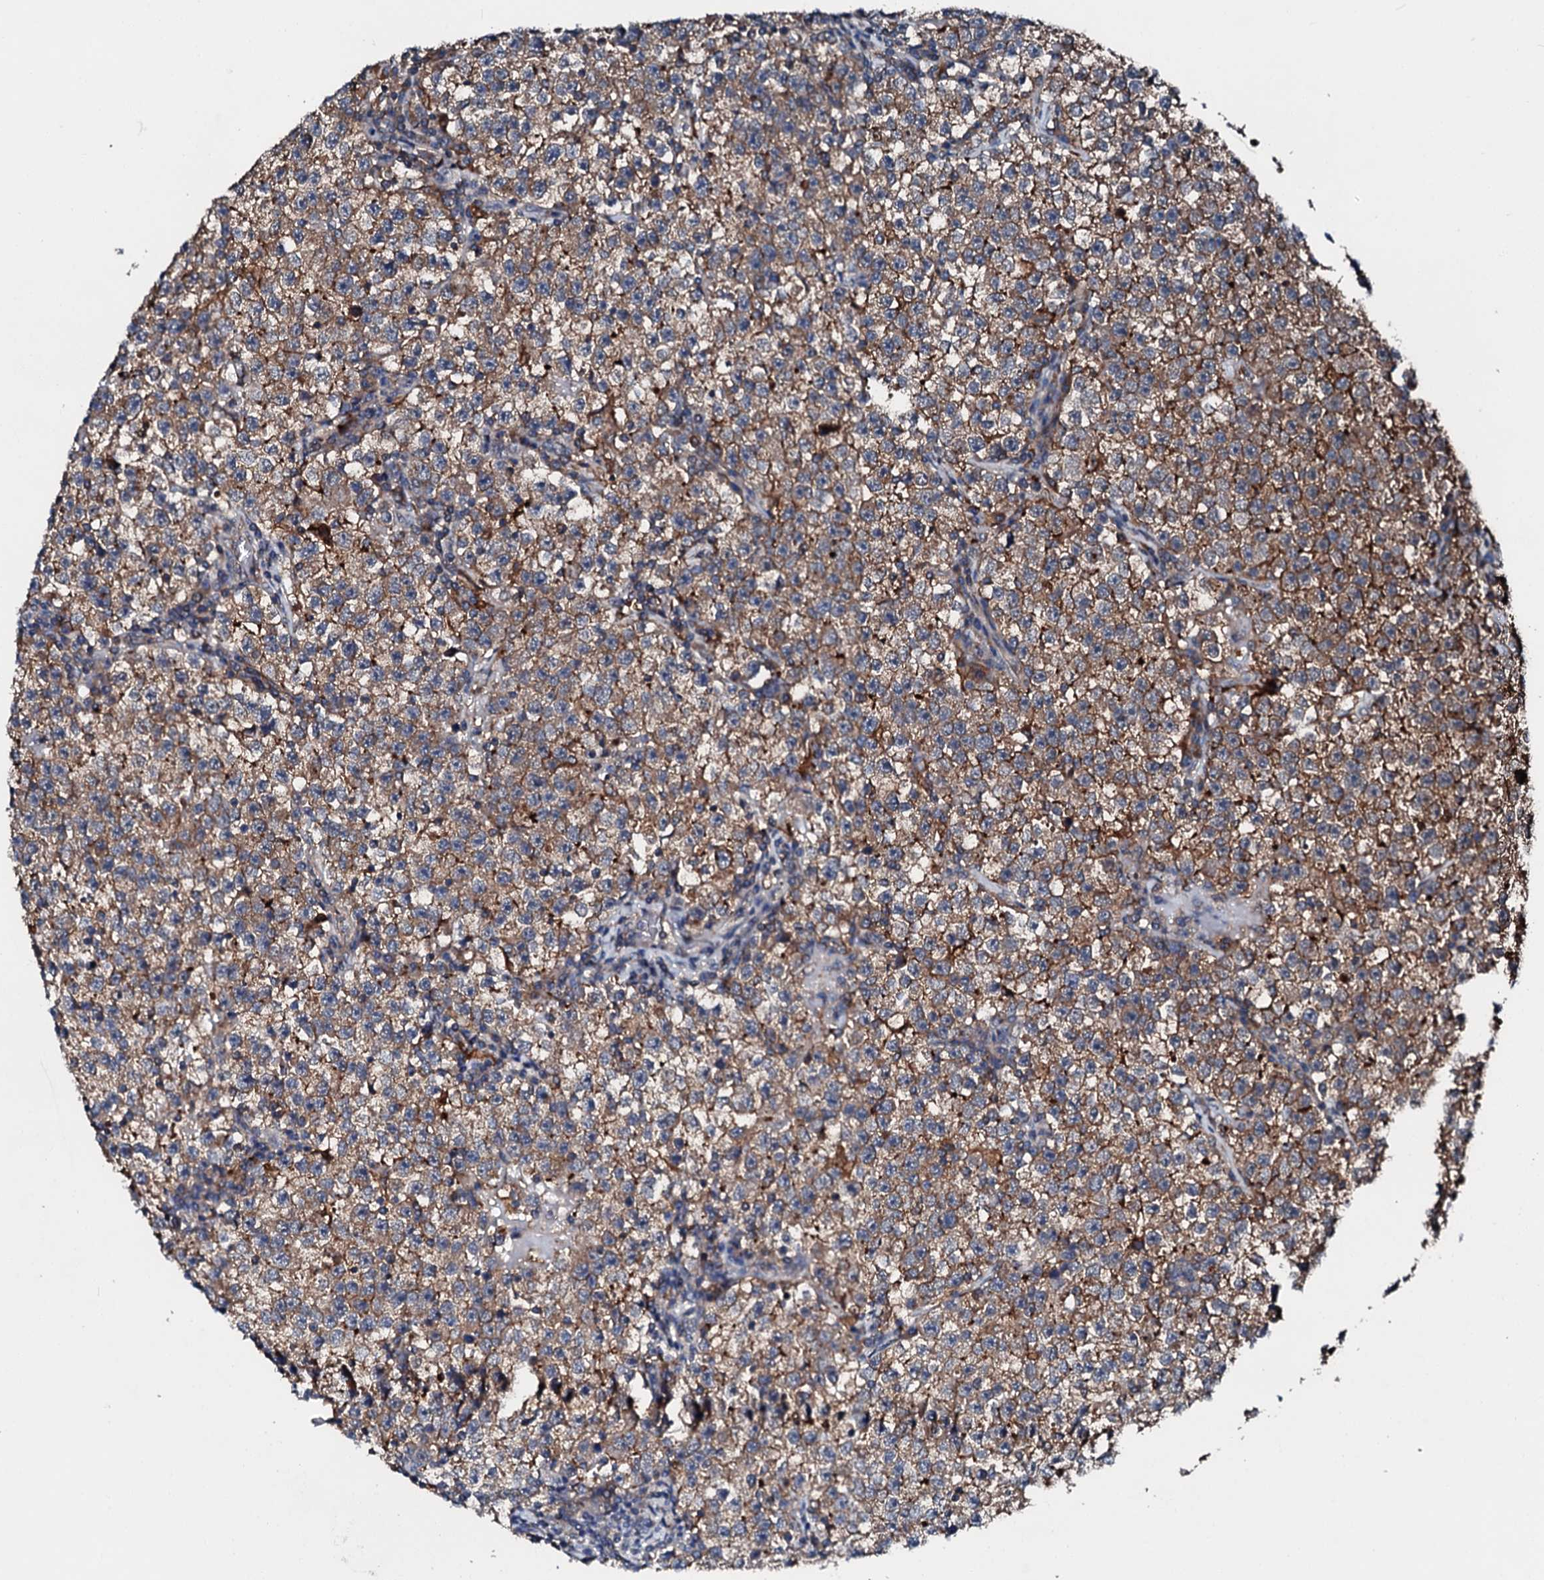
{"staining": {"intensity": "moderate", "quantity": ">75%", "location": "cytoplasmic/membranous"}, "tissue": "testis cancer", "cell_type": "Tumor cells", "image_type": "cancer", "snomed": [{"axis": "morphology", "description": "Seminoma, NOS"}, {"axis": "topography", "description": "Testis"}], "caption": "The immunohistochemical stain shows moderate cytoplasmic/membranous staining in tumor cells of testis seminoma tissue. The staining was performed using DAB to visualize the protein expression in brown, while the nuclei were stained in blue with hematoxylin (Magnification: 20x).", "gene": "FGD4", "patient": {"sex": "male", "age": 22}}